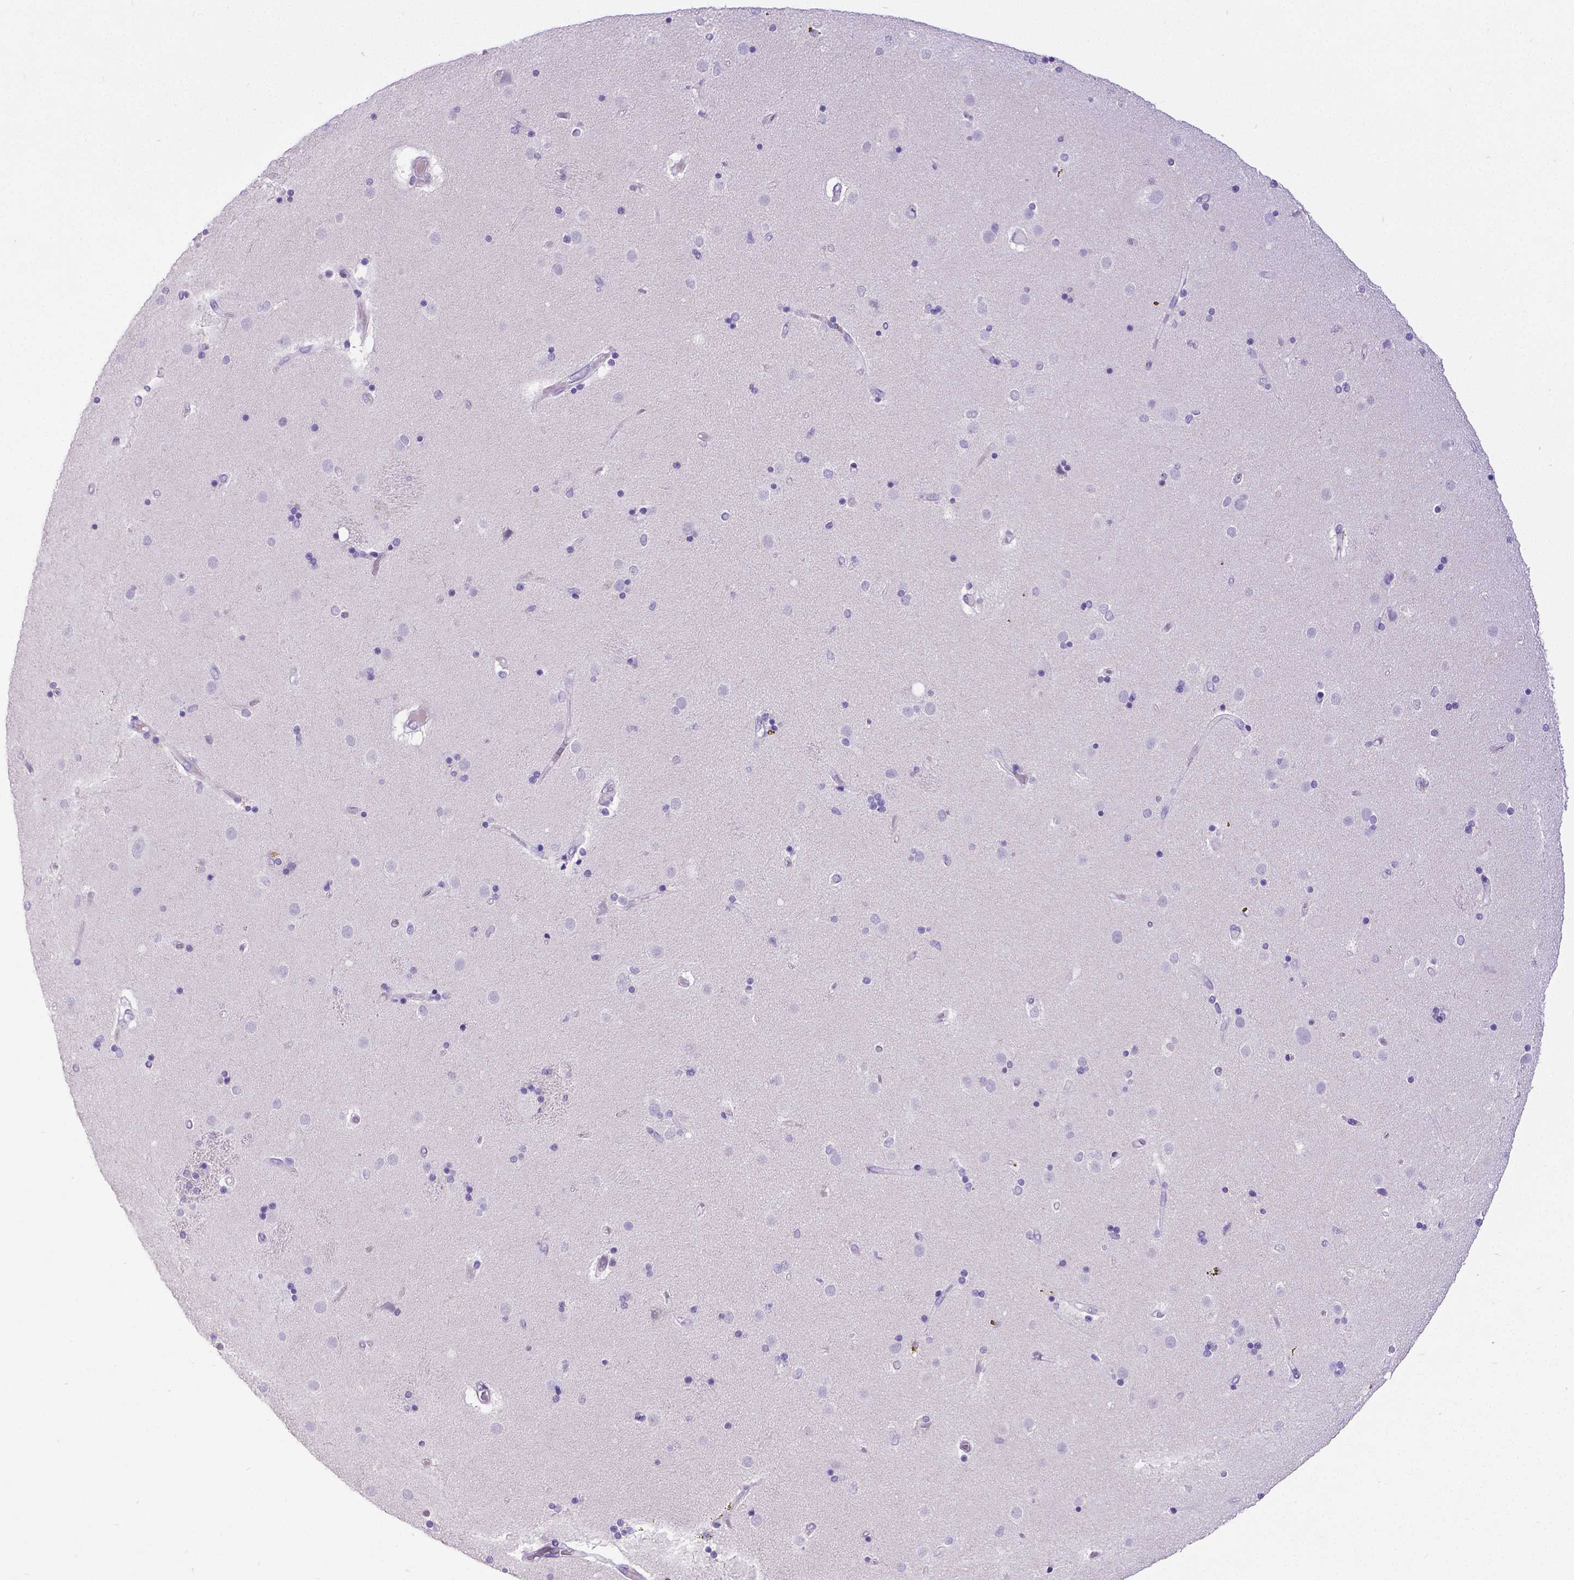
{"staining": {"intensity": "negative", "quantity": "none", "location": "none"}, "tissue": "caudate", "cell_type": "Glial cells", "image_type": "normal", "snomed": [{"axis": "morphology", "description": "Normal tissue, NOS"}, {"axis": "topography", "description": "Lateral ventricle wall"}], "caption": "High power microscopy image of an IHC image of unremarkable caudate, revealing no significant positivity in glial cells.", "gene": "SATB2", "patient": {"sex": "female", "age": 71}}